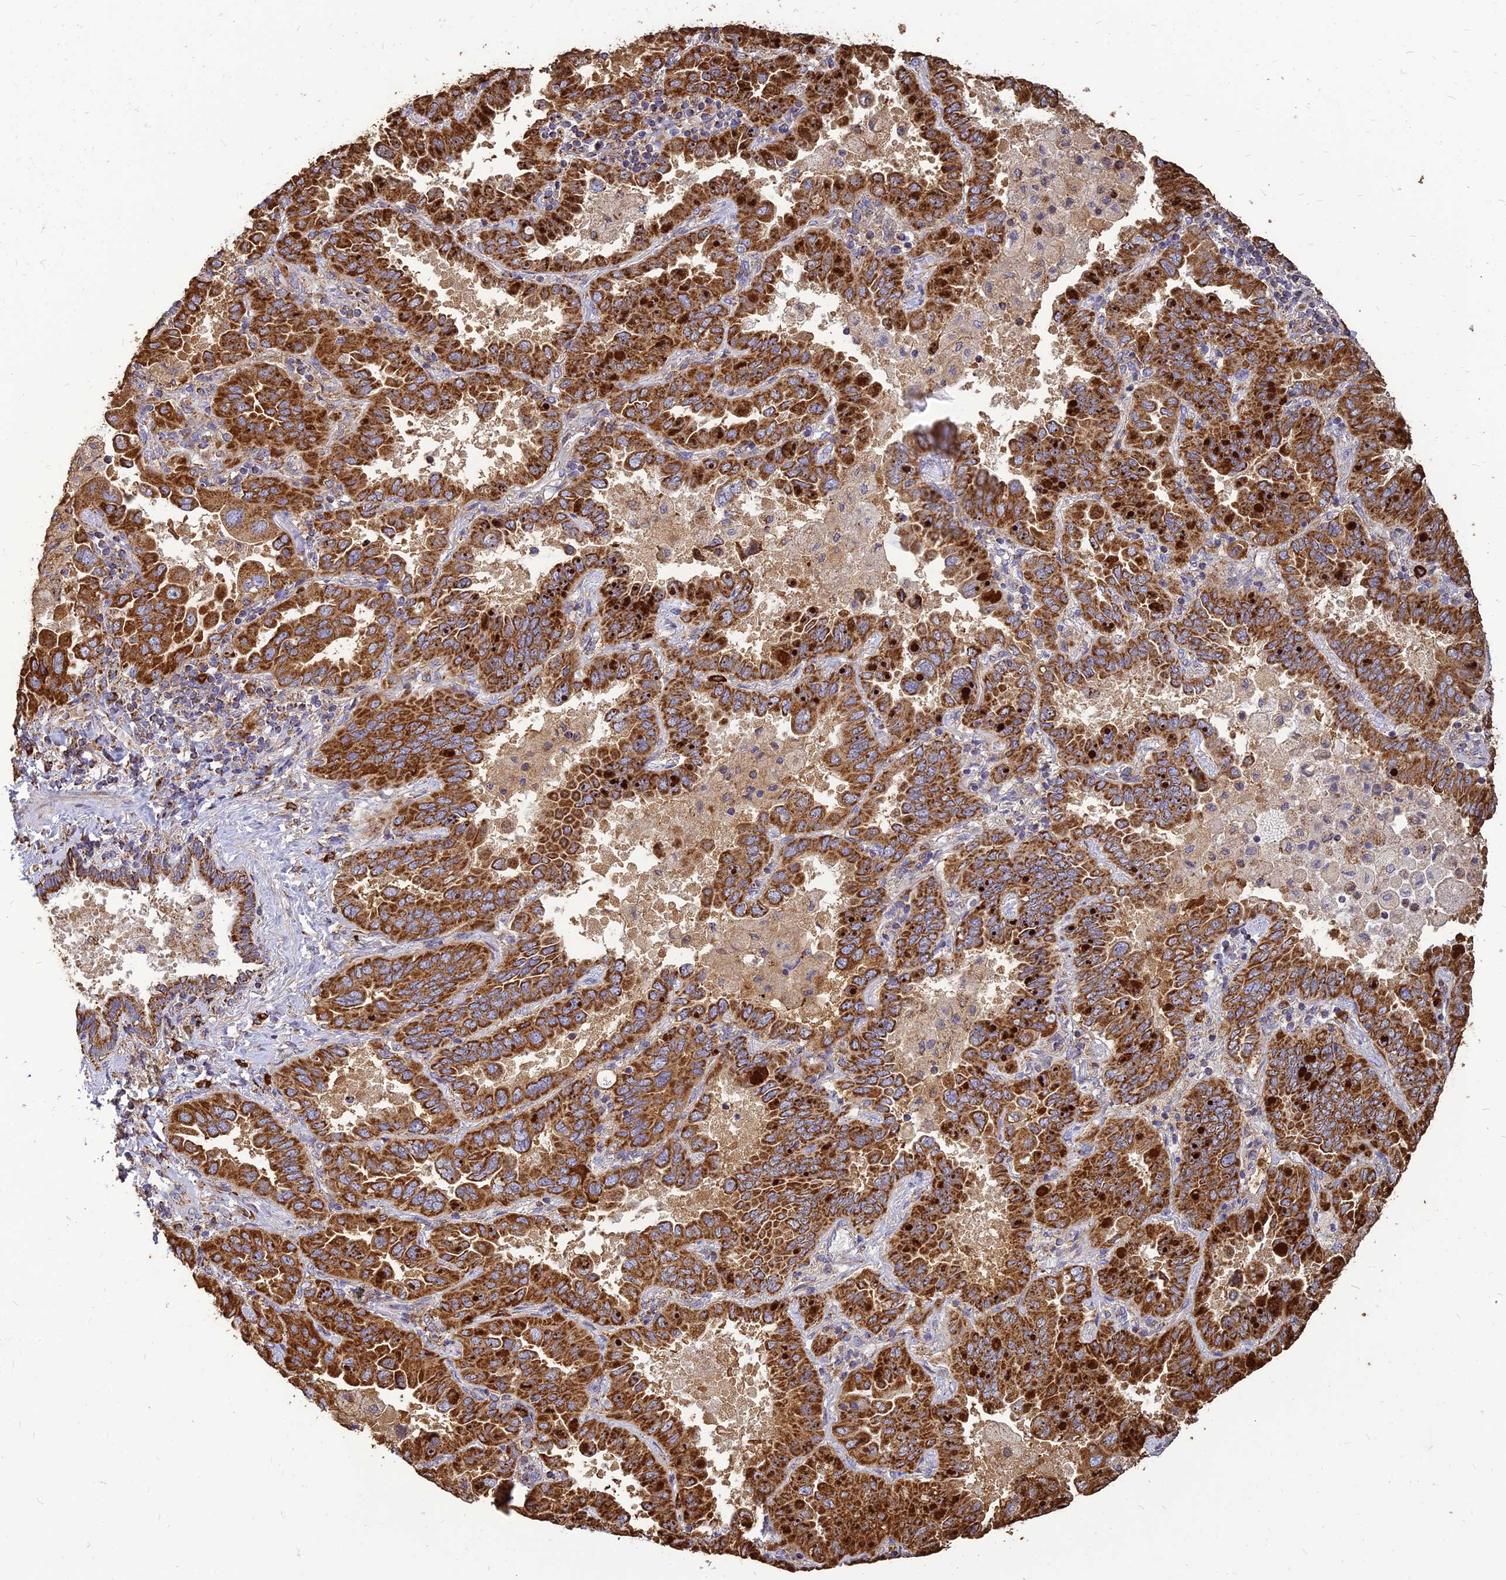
{"staining": {"intensity": "strong", "quantity": ">75%", "location": "cytoplasmic/membranous"}, "tissue": "lung cancer", "cell_type": "Tumor cells", "image_type": "cancer", "snomed": [{"axis": "morphology", "description": "Adenocarcinoma, NOS"}, {"axis": "topography", "description": "Lung"}], "caption": "The micrograph exhibits immunohistochemical staining of lung adenocarcinoma. There is strong cytoplasmic/membranous positivity is appreciated in about >75% of tumor cells.", "gene": "THUMPD2", "patient": {"sex": "male", "age": 64}}